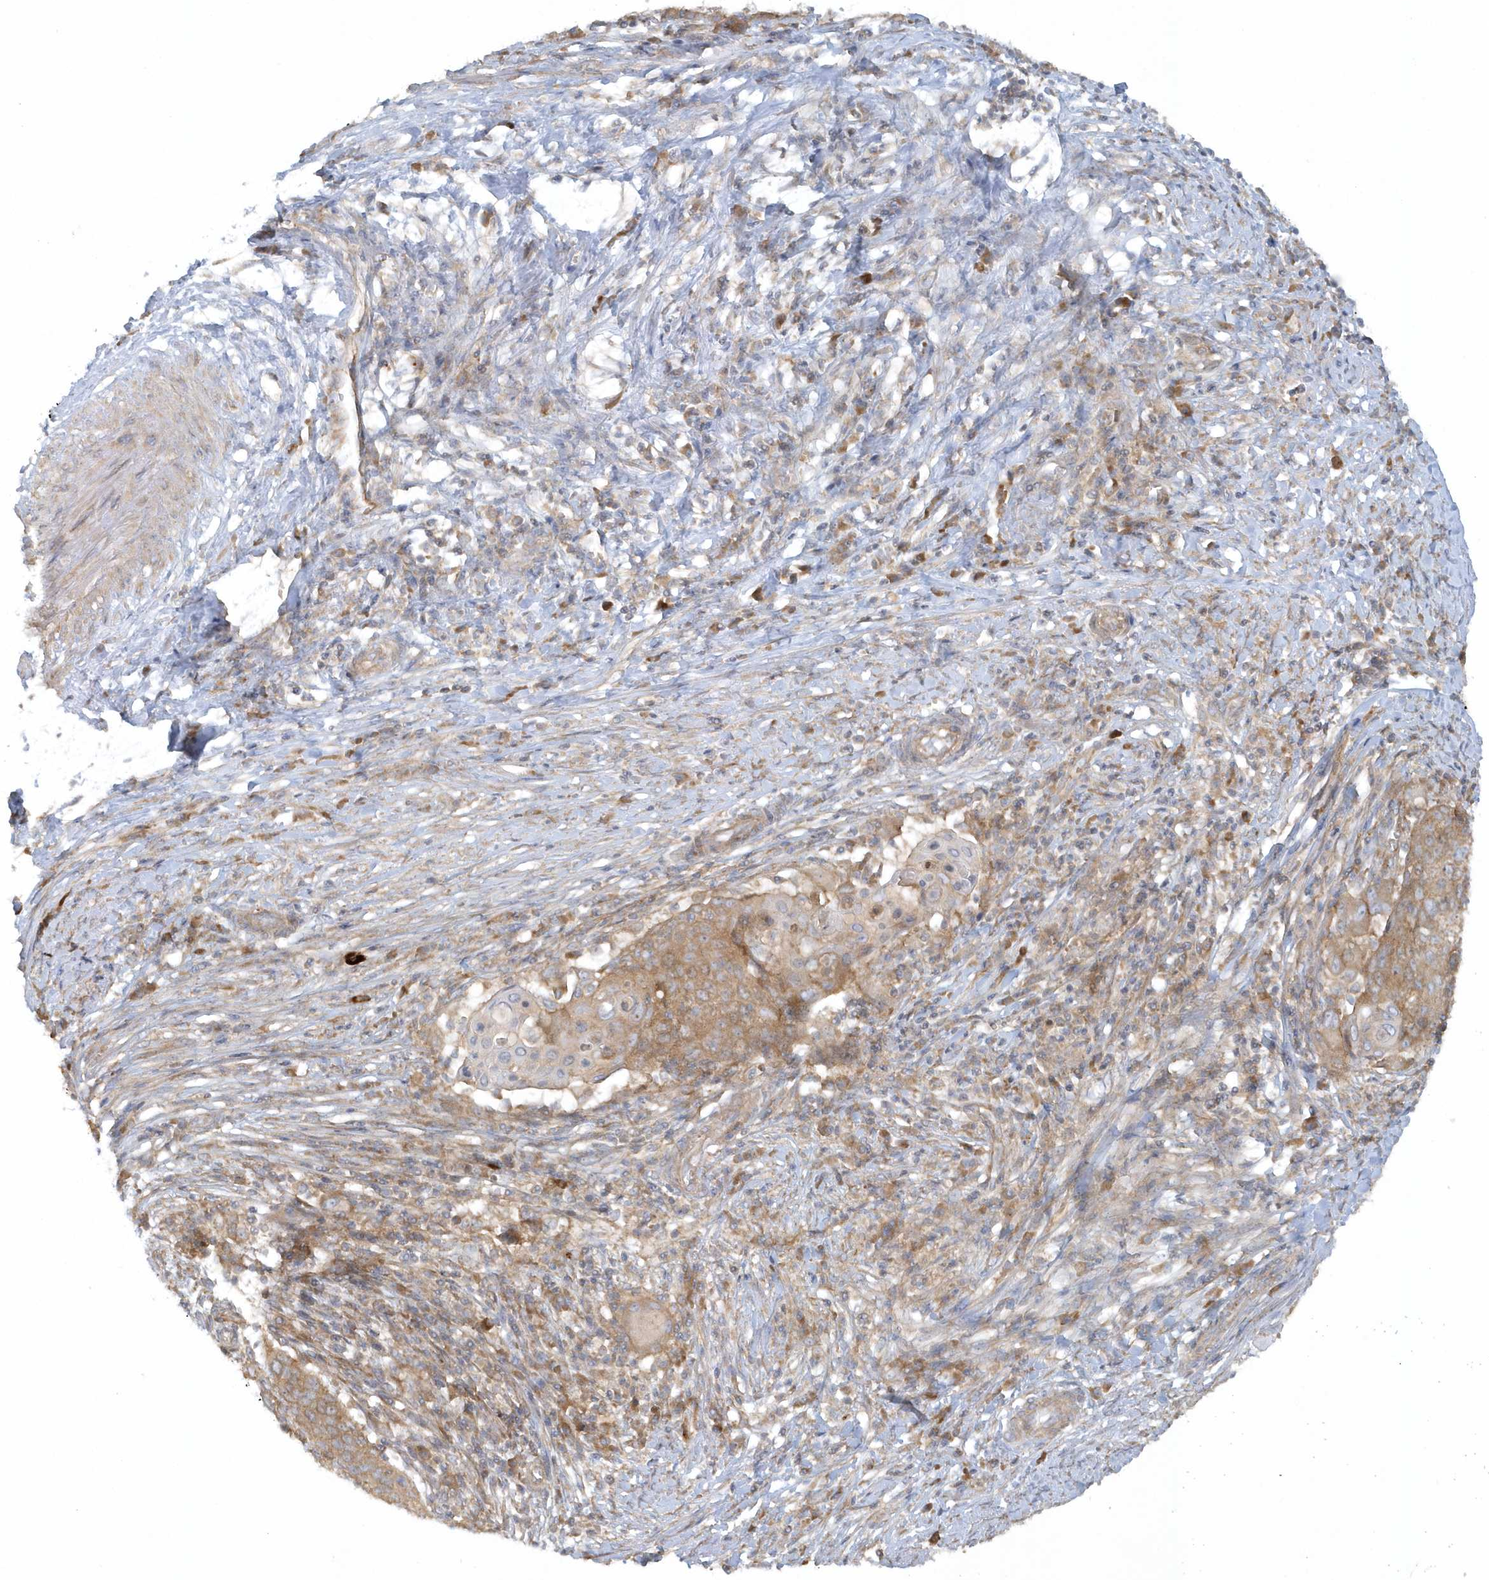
{"staining": {"intensity": "moderate", "quantity": ">75%", "location": "cytoplasmic/membranous"}, "tissue": "cervical cancer", "cell_type": "Tumor cells", "image_type": "cancer", "snomed": [{"axis": "morphology", "description": "Squamous cell carcinoma, NOS"}, {"axis": "topography", "description": "Cervix"}], "caption": "A high-resolution micrograph shows immunohistochemistry (IHC) staining of cervical squamous cell carcinoma, which exhibits moderate cytoplasmic/membranous staining in approximately >75% of tumor cells.", "gene": "CNOT10", "patient": {"sex": "female", "age": 39}}